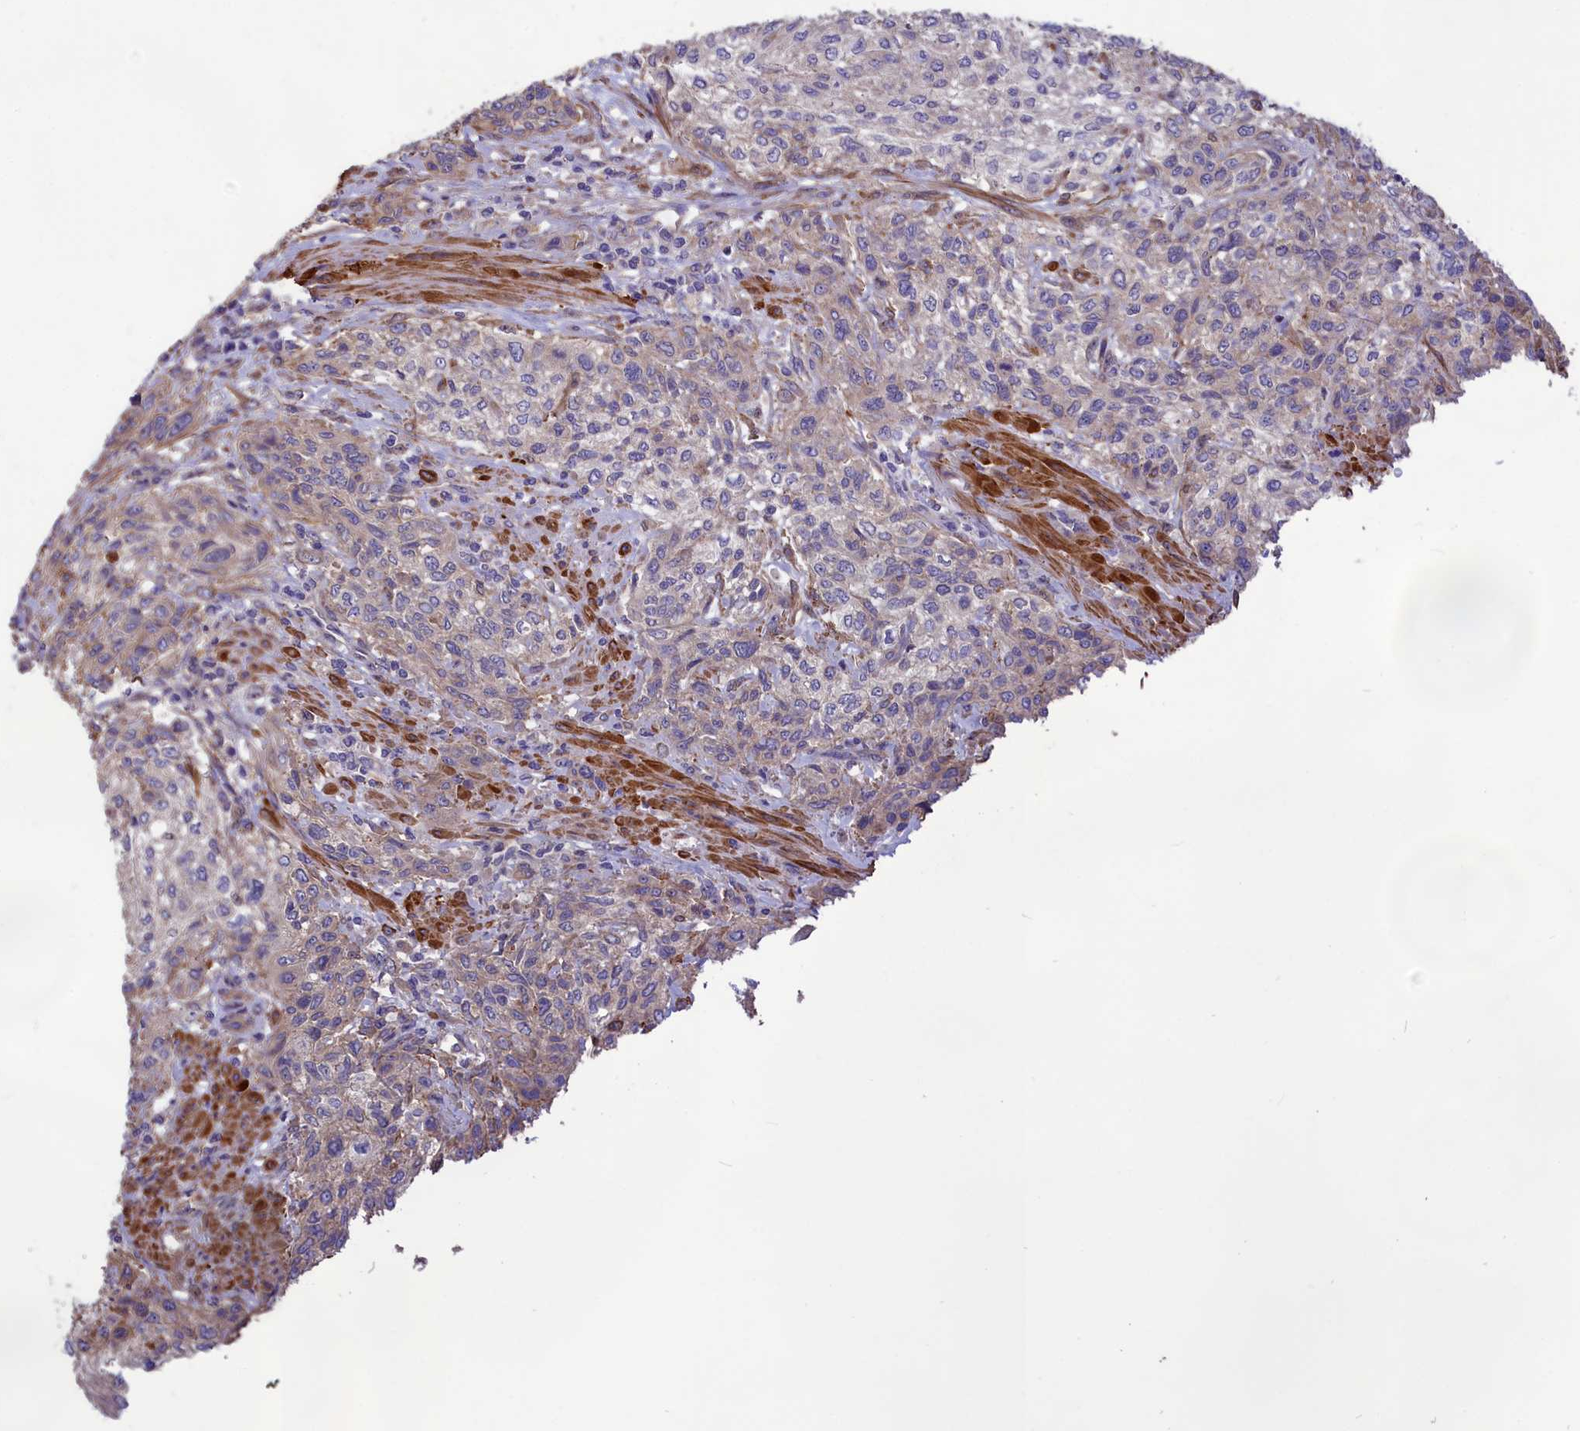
{"staining": {"intensity": "negative", "quantity": "none", "location": "none"}, "tissue": "urothelial cancer", "cell_type": "Tumor cells", "image_type": "cancer", "snomed": [{"axis": "morphology", "description": "Normal tissue, NOS"}, {"axis": "morphology", "description": "Urothelial carcinoma, NOS"}, {"axis": "topography", "description": "Urinary bladder"}, {"axis": "topography", "description": "Peripheral nerve tissue"}], "caption": "There is no significant positivity in tumor cells of transitional cell carcinoma.", "gene": "AMDHD2", "patient": {"sex": "male", "age": 35}}